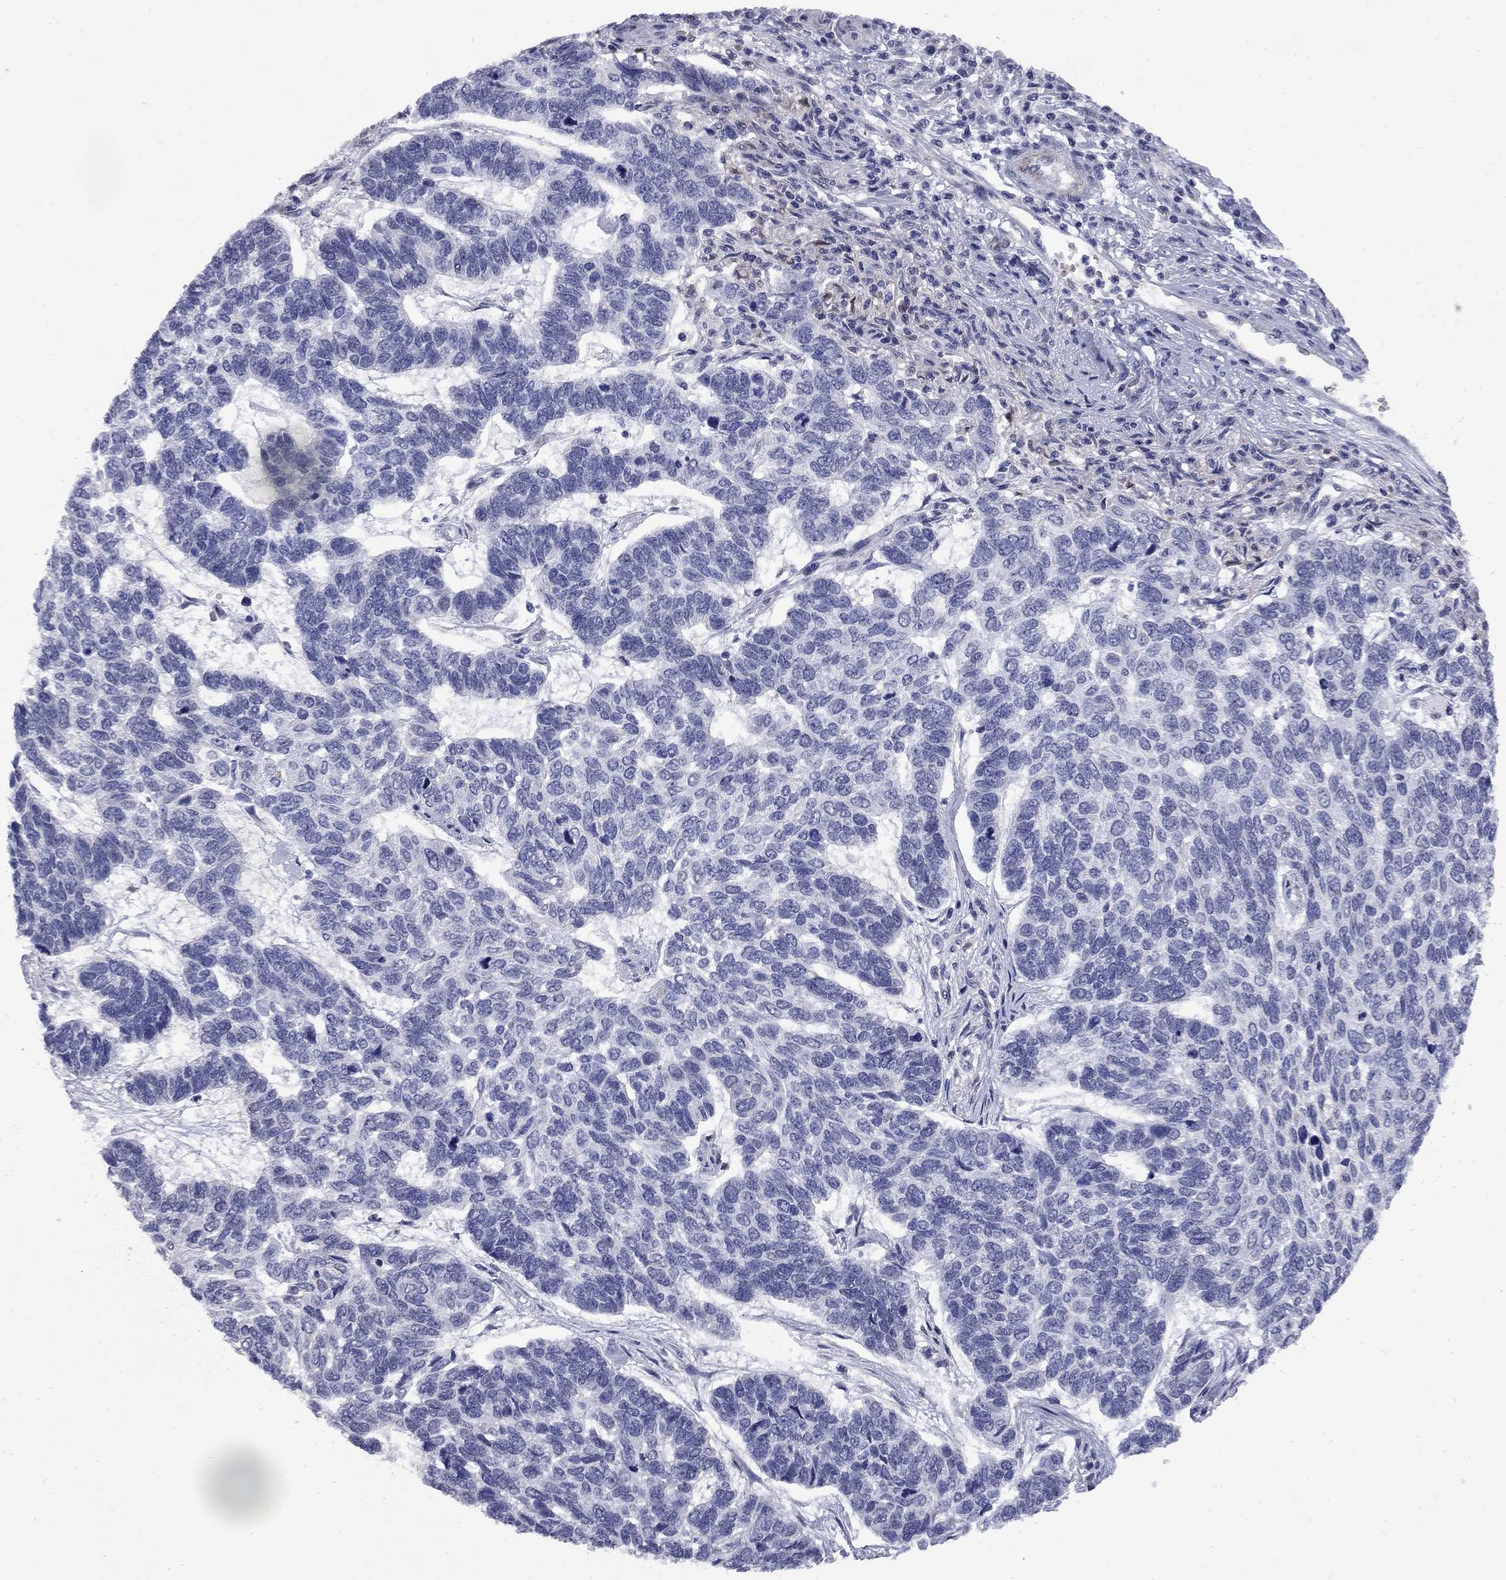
{"staining": {"intensity": "negative", "quantity": "none", "location": "none"}, "tissue": "skin cancer", "cell_type": "Tumor cells", "image_type": "cancer", "snomed": [{"axis": "morphology", "description": "Basal cell carcinoma"}, {"axis": "topography", "description": "Skin"}], "caption": "IHC image of neoplastic tissue: human skin basal cell carcinoma stained with DAB reveals no significant protein staining in tumor cells.", "gene": "HTR4", "patient": {"sex": "female", "age": 65}}